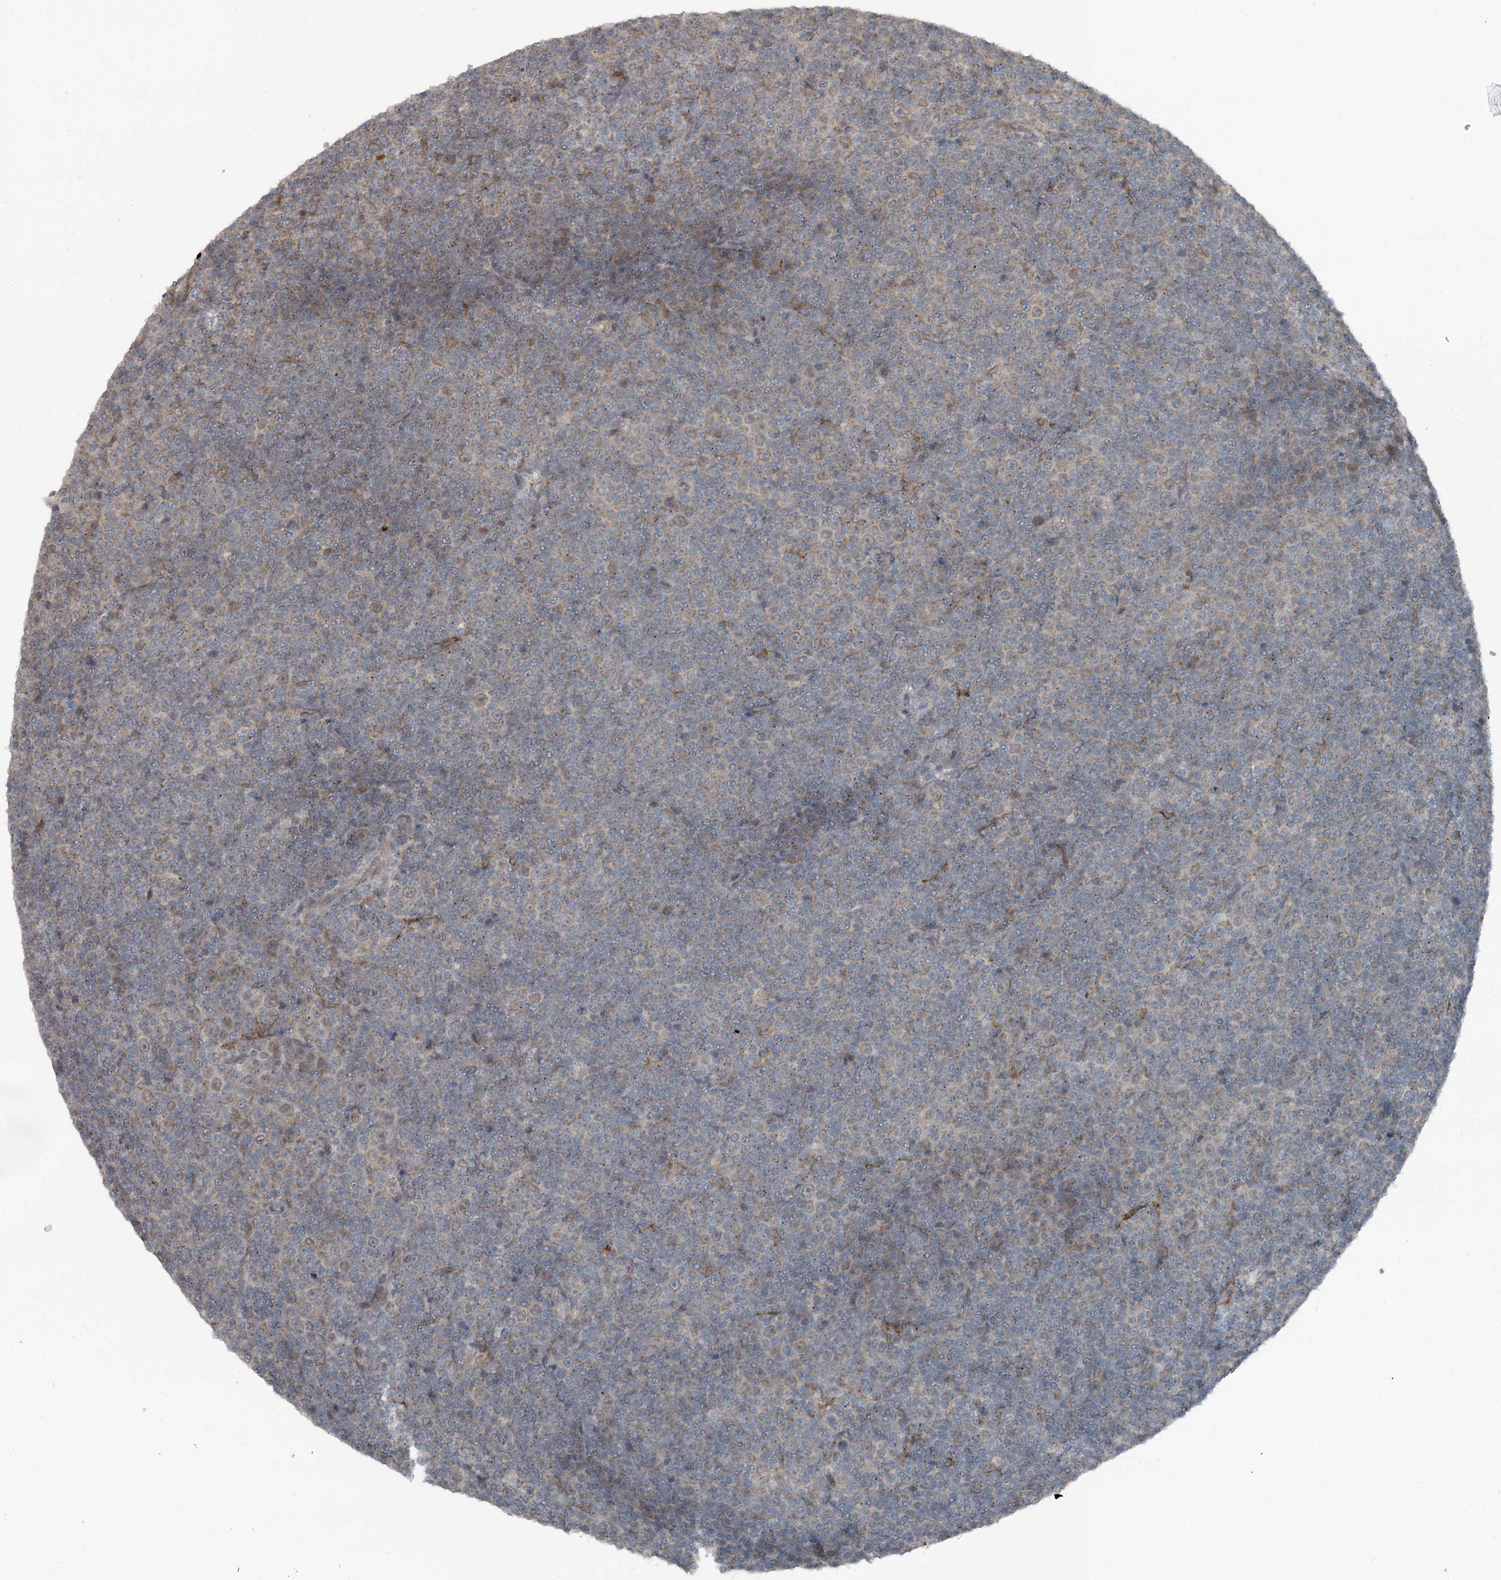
{"staining": {"intensity": "negative", "quantity": "none", "location": "none"}, "tissue": "lymphoma", "cell_type": "Tumor cells", "image_type": "cancer", "snomed": [{"axis": "morphology", "description": "Malignant lymphoma, non-Hodgkin's type, Low grade"}, {"axis": "topography", "description": "Lymph node"}], "caption": "DAB (3,3'-diaminobenzidine) immunohistochemical staining of human lymphoma exhibits no significant staining in tumor cells. The staining is performed using DAB (3,3'-diaminobenzidine) brown chromogen with nuclei counter-stained in using hematoxylin.", "gene": "SLC39A8", "patient": {"sex": "female", "age": 67}}